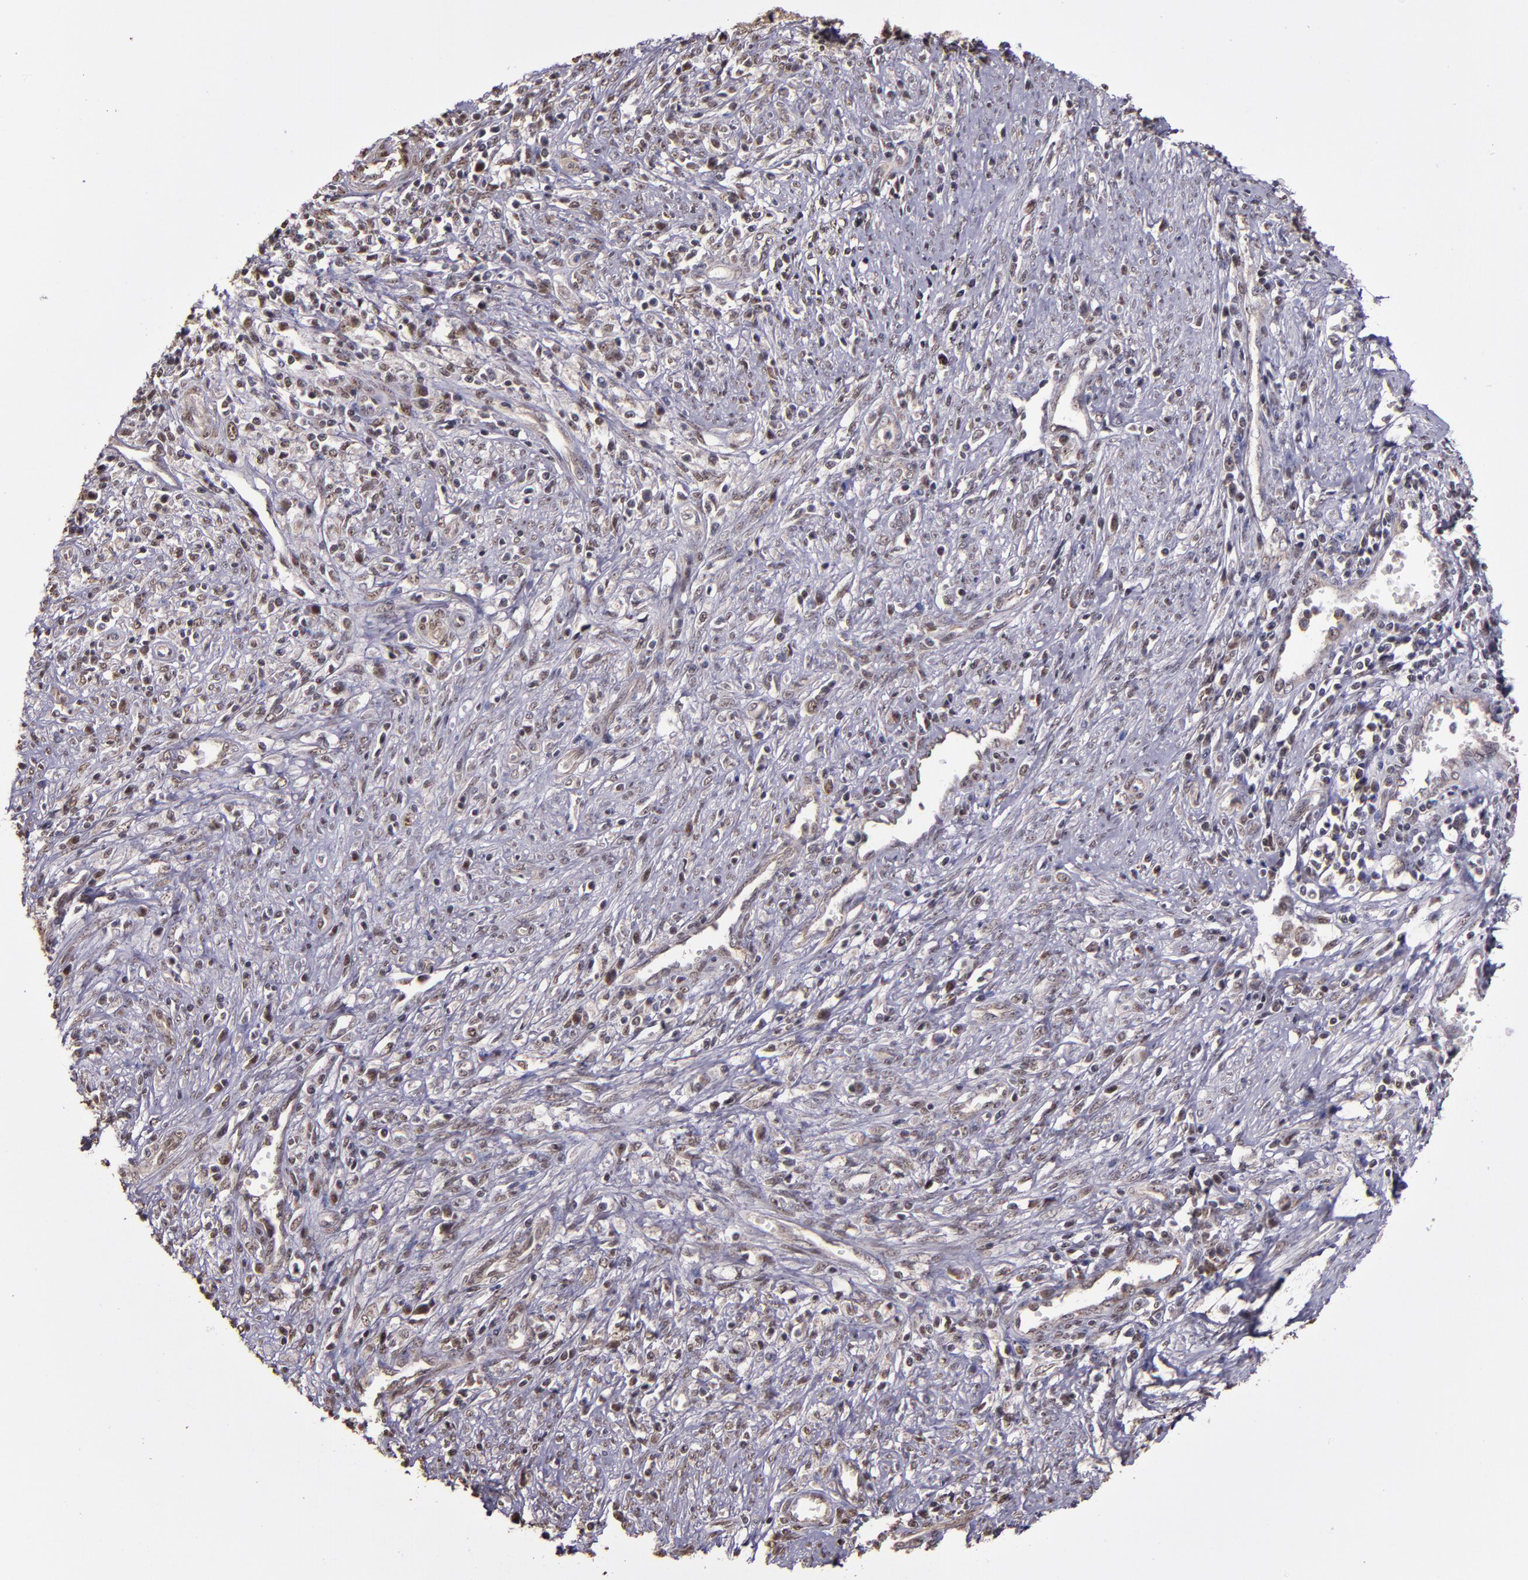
{"staining": {"intensity": "moderate", "quantity": ">75%", "location": "cytoplasmic/membranous,nuclear"}, "tissue": "cervical cancer", "cell_type": "Tumor cells", "image_type": "cancer", "snomed": [{"axis": "morphology", "description": "Adenocarcinoma, NOS"}, {"axis": "topography", "description": "Cervix"}], "caption": "Approximately >75% of tumor cells in human adenocarcinoma (cervical) reveal moderate cytoplasmic/membranous and nuclear protein positivity as visualized by brown immunohistochemical staining.", "gene": "CECR2", "patient": {"sex": "female", "age": 36}}